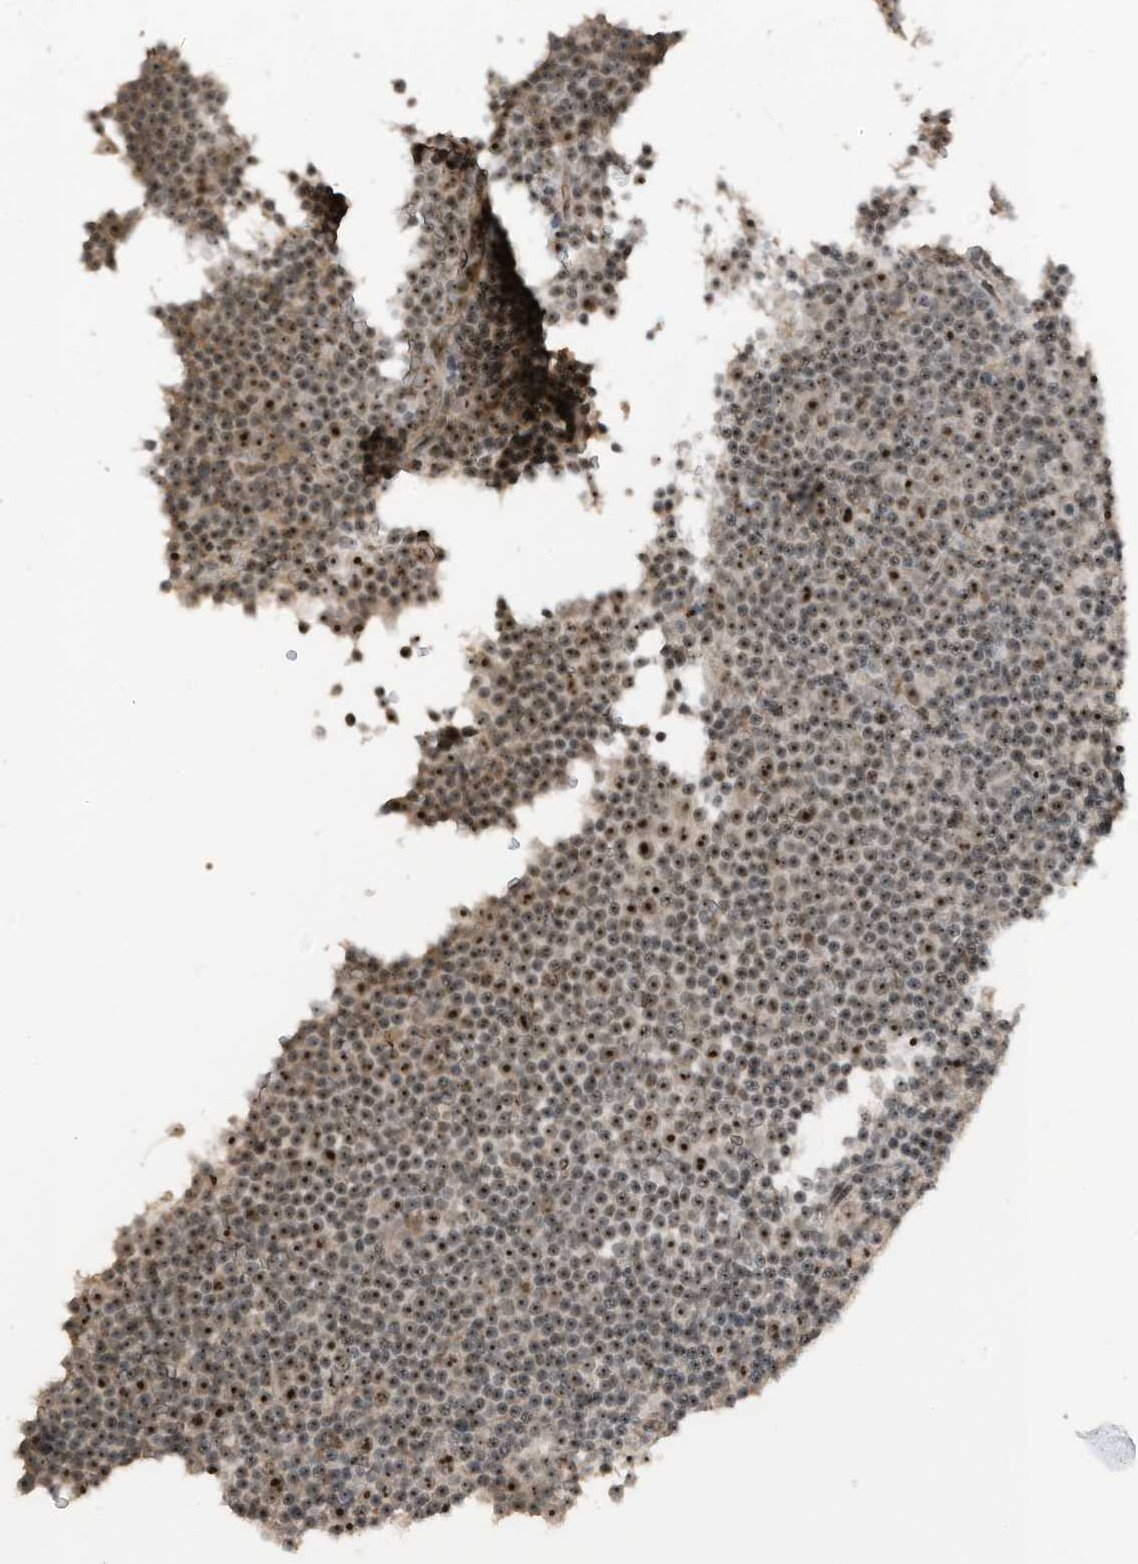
{"staining": {"intensity": "moderate", "quantity": ">75%", "location": "nuclear"}, "tissue": "lymphoma", "cell_type": "Tumor cells", "image_type": "cancer", "snomed": [{"axis": "morphology", "description": "Malignant lymphoma, non-Hodgkin's type, Low grade"}, {"axis": "topography", "description": "Lymph node"}], "caption": "Immunohistochemical staining of low-grade malignant lymphoma, non-Hodgkin's type exhibits medium levels of moderate nuclear expression in about >75% of tumor cells. (DAB (3,3'-diaminobenzidine) IHC, brown staining for protein, blue staining for nuclei).", "gene": "UTP3", "patient": {"sex": "female", "age": 67}}